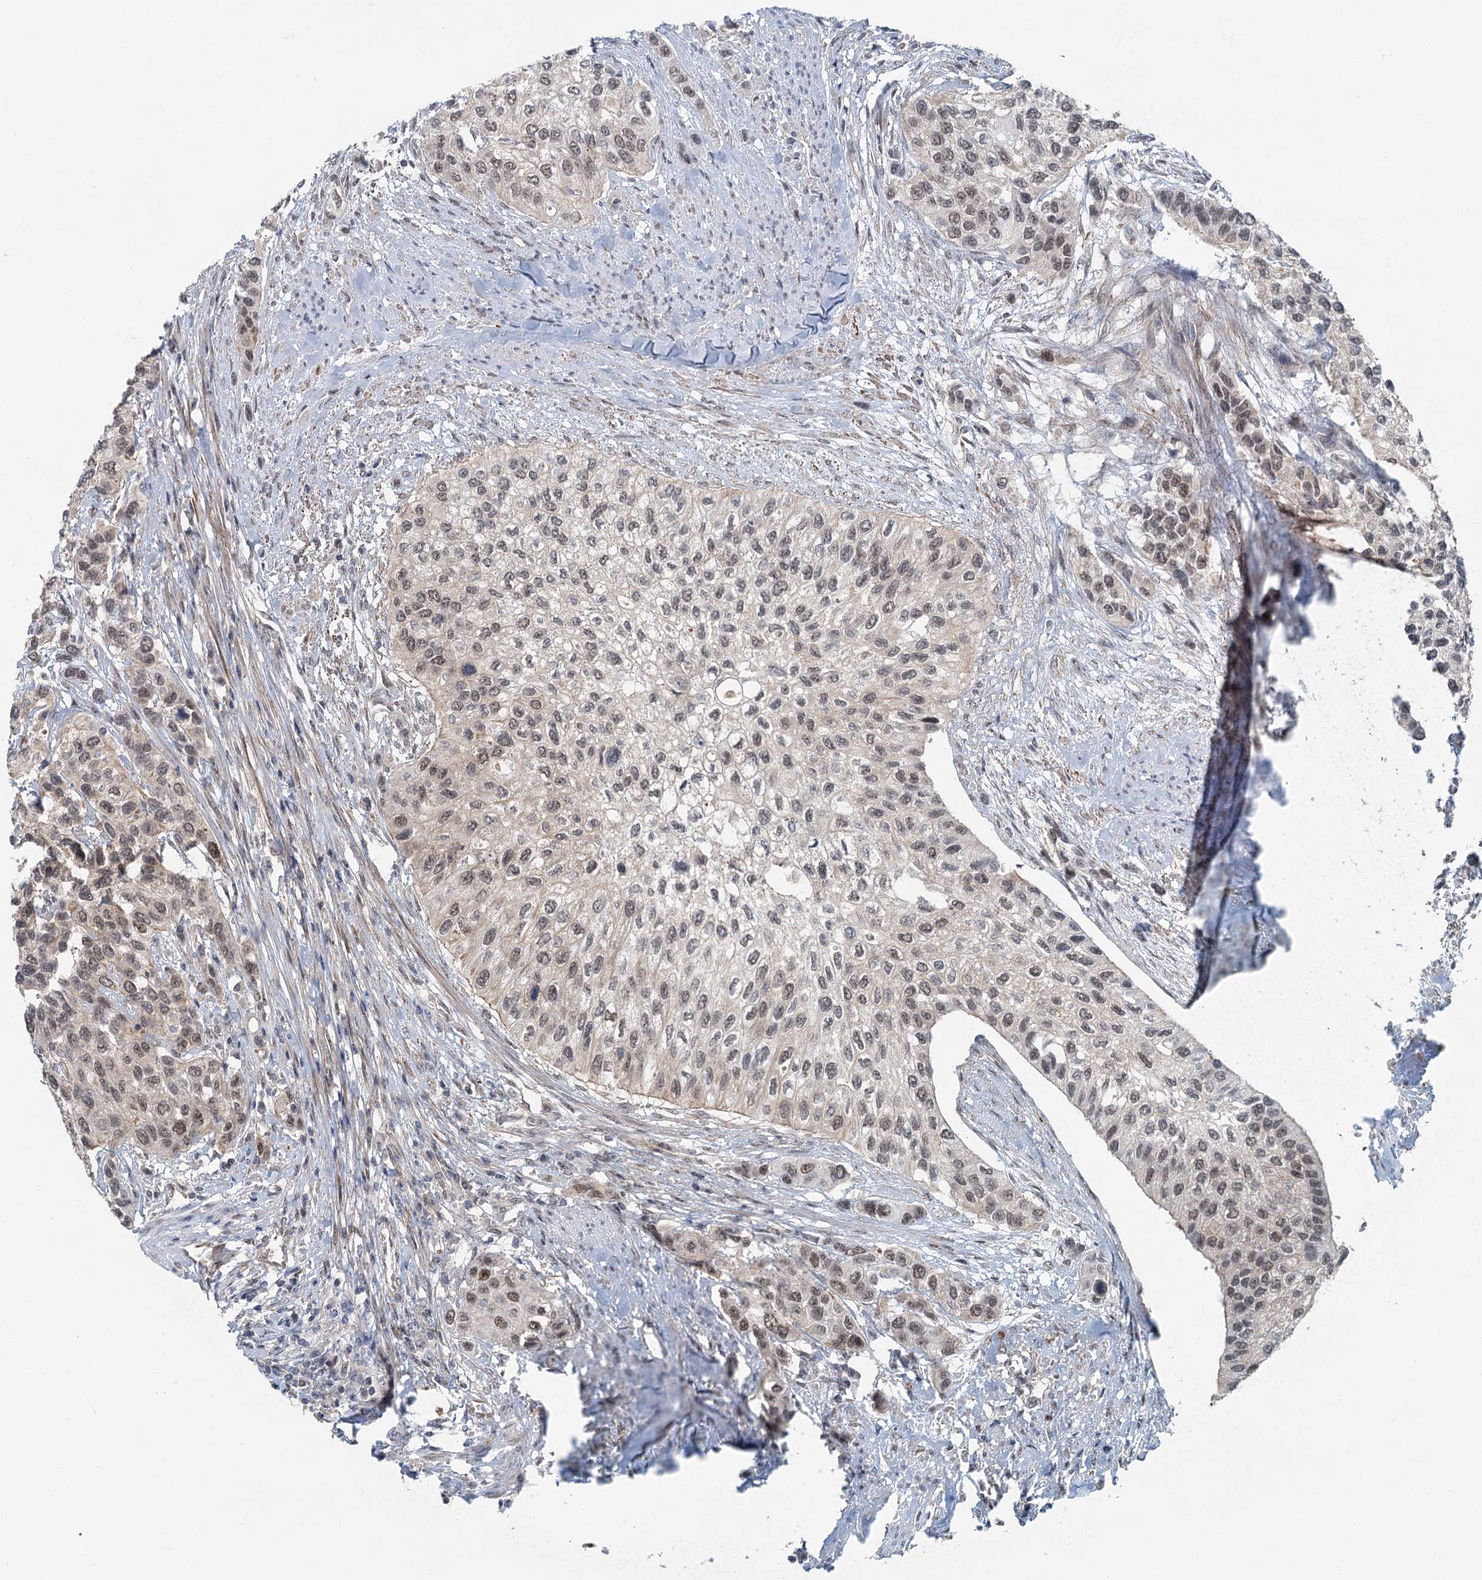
{"staining": {"intensity": "weak", "quantity": "25%-75%", "location": "nuclear"}, "tissue": "urothelial cancer", "cell_type": "Tumor cells", "image_type": "cancer", "snomed": [{"axis": "morphology", "description": "Normal tissue, NOS"}, {"axis": "morphology", "description": "Urothelial carcinoma, High grade"}, {"axis": "topography", "description": "Vascular tissue"}, {"axis": "topography", "description": "Urinary bladder"}], "caption": "Immunohistochemical staining of high-grade urothelial carcinoma reveals low levels of weak nuclear protein positivity in about 25%-75% of tumor cells.", "gene": "TAS2R42", "patient": {"sex": "female", "age": 56}}